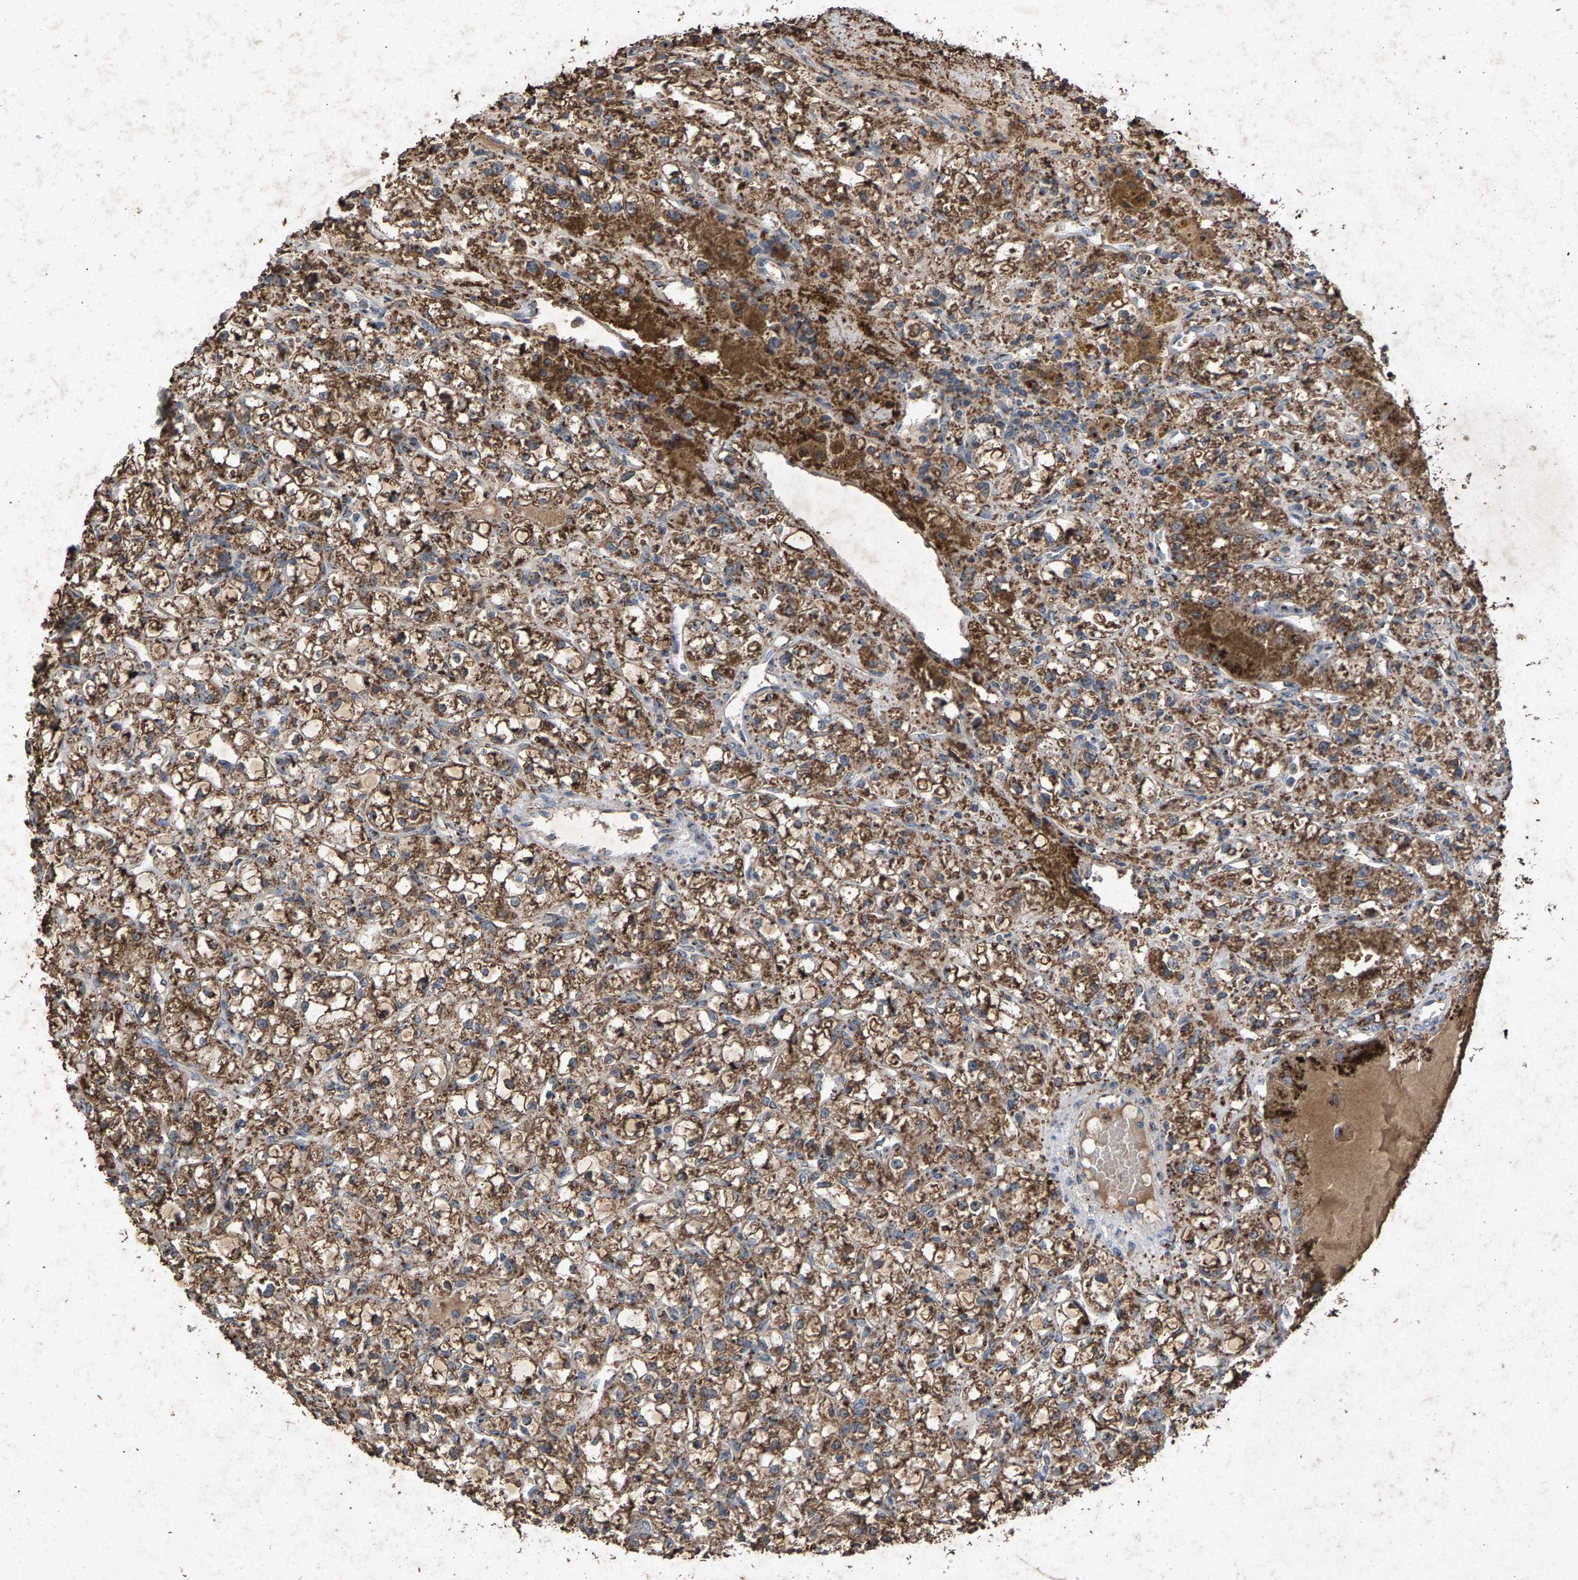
{"staining": {"intensity": "moderate", "quantity": ">75%", "location": "cytoplasmic/membranous"}, "tissue": "renal cancer", "cell_type": "Tumor cells", "image_type": "cancer", "snomed": [{"axis": "morphology", "description": "Adenocarcinoma, NOS"}, {"axis": "topography", "description": "Kidney"}], "caption": "Moderate cytoplasmic/membranous expression for a protein is appreciated in approximately >75% of tumor cells of renal cancer using immunohistochemistry.", "gene": "MAN2A1", "patient": {"sex": "male", "age": 56}}